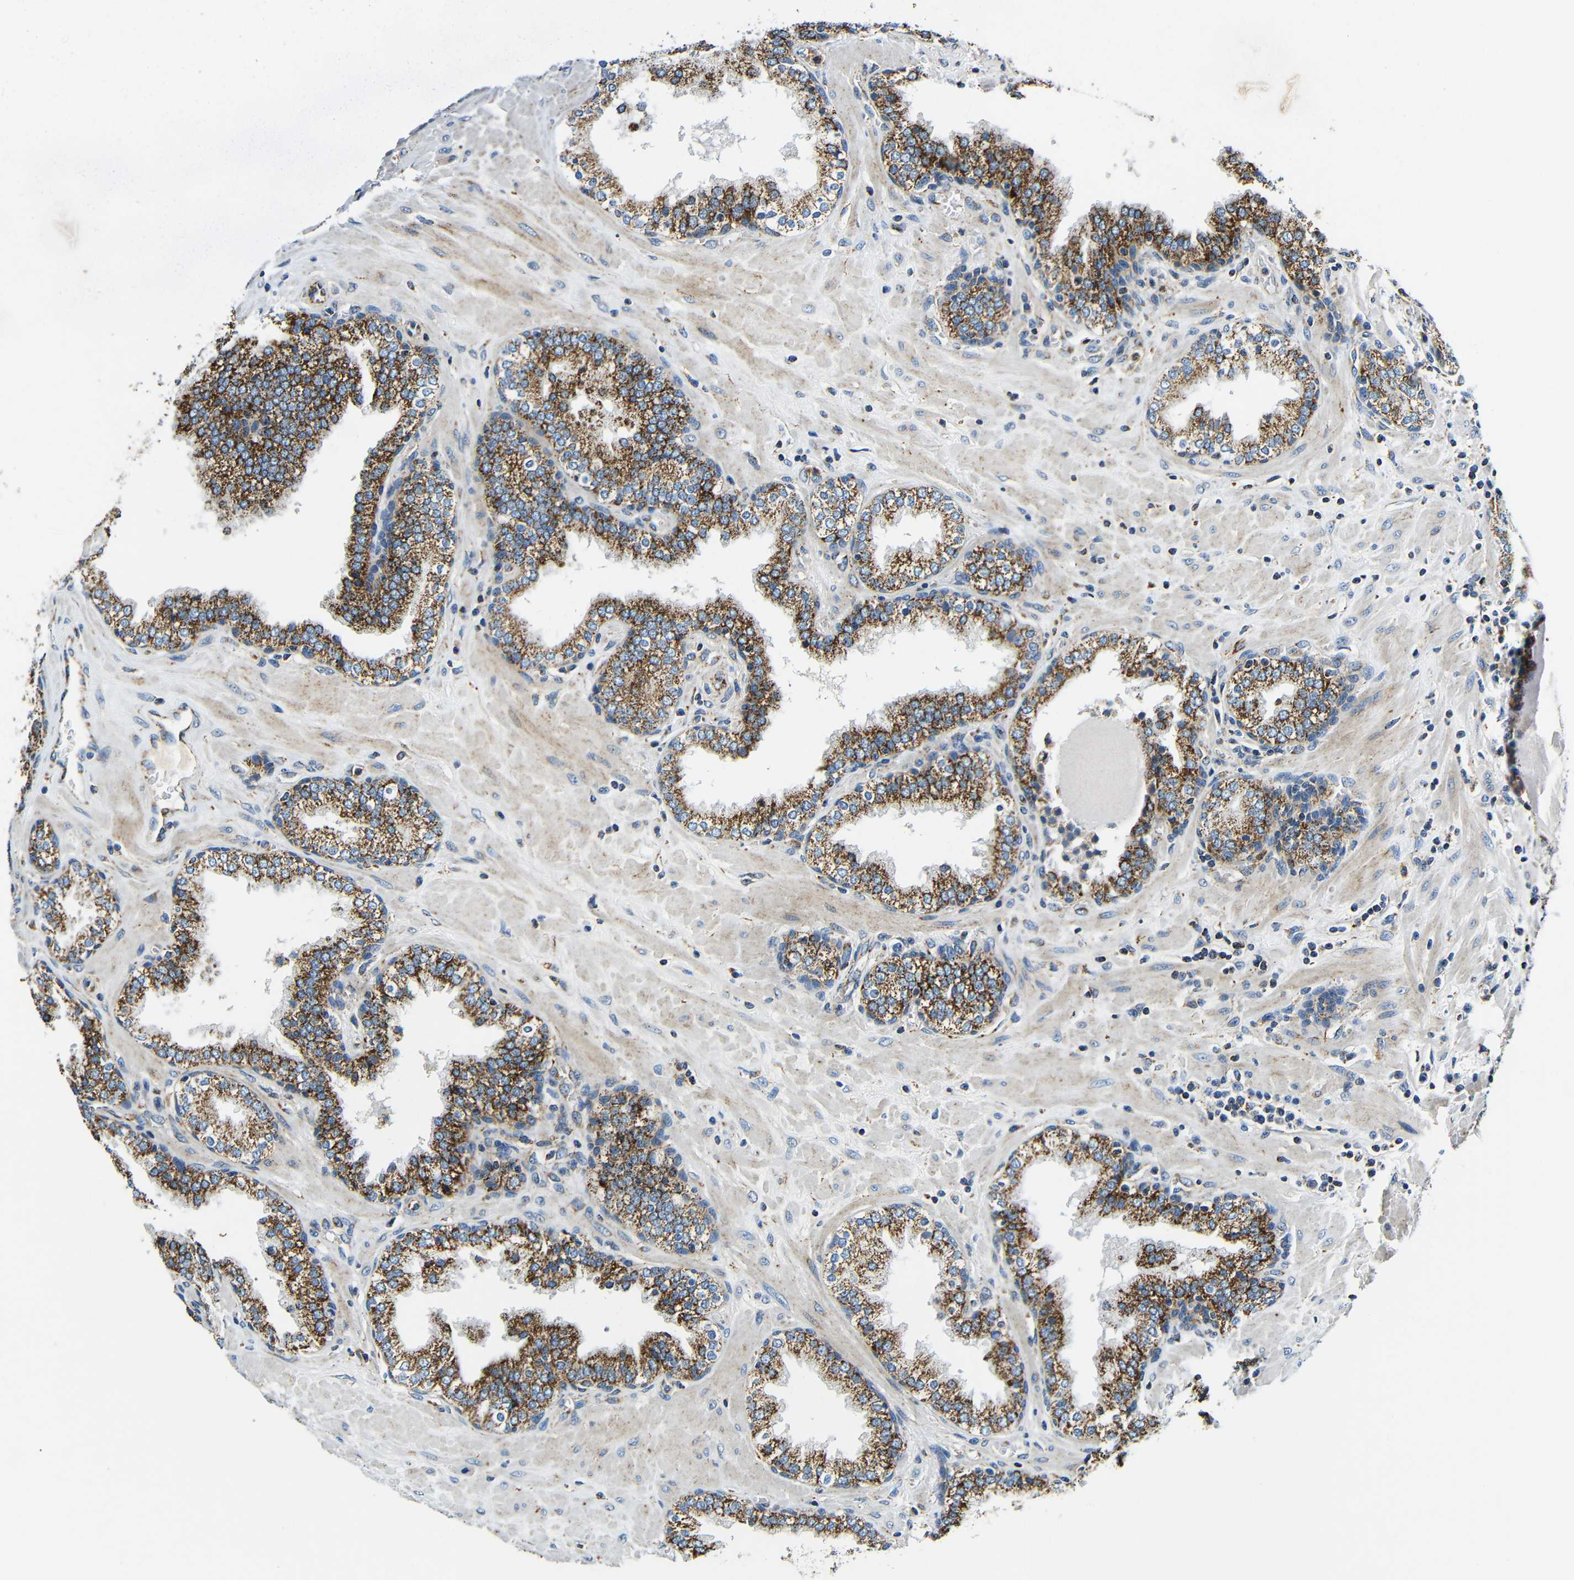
{"staining": {"intensity": "strong", "quantity": ">75%", "location": "cytoplasmic/membranous"}, "tissue": "prostate", "cell_type": "Glandular cells", "image_type": "normal", "snomed": [{"axis": "morphology", "description": "Normal tissue, NOS"}, {"axis": "topography", "description": "Prostate"}], "caption": "Immunohistochemical staining of normal human prostate reveals high levels of strong cytoplasmic/membranous staining in approximately >75% of glandular cells. (Brightfield microscopy of DAB IHC at high magnification).", "gene": "GALNT18", "patient": {"sex": "male", "age": 51}}